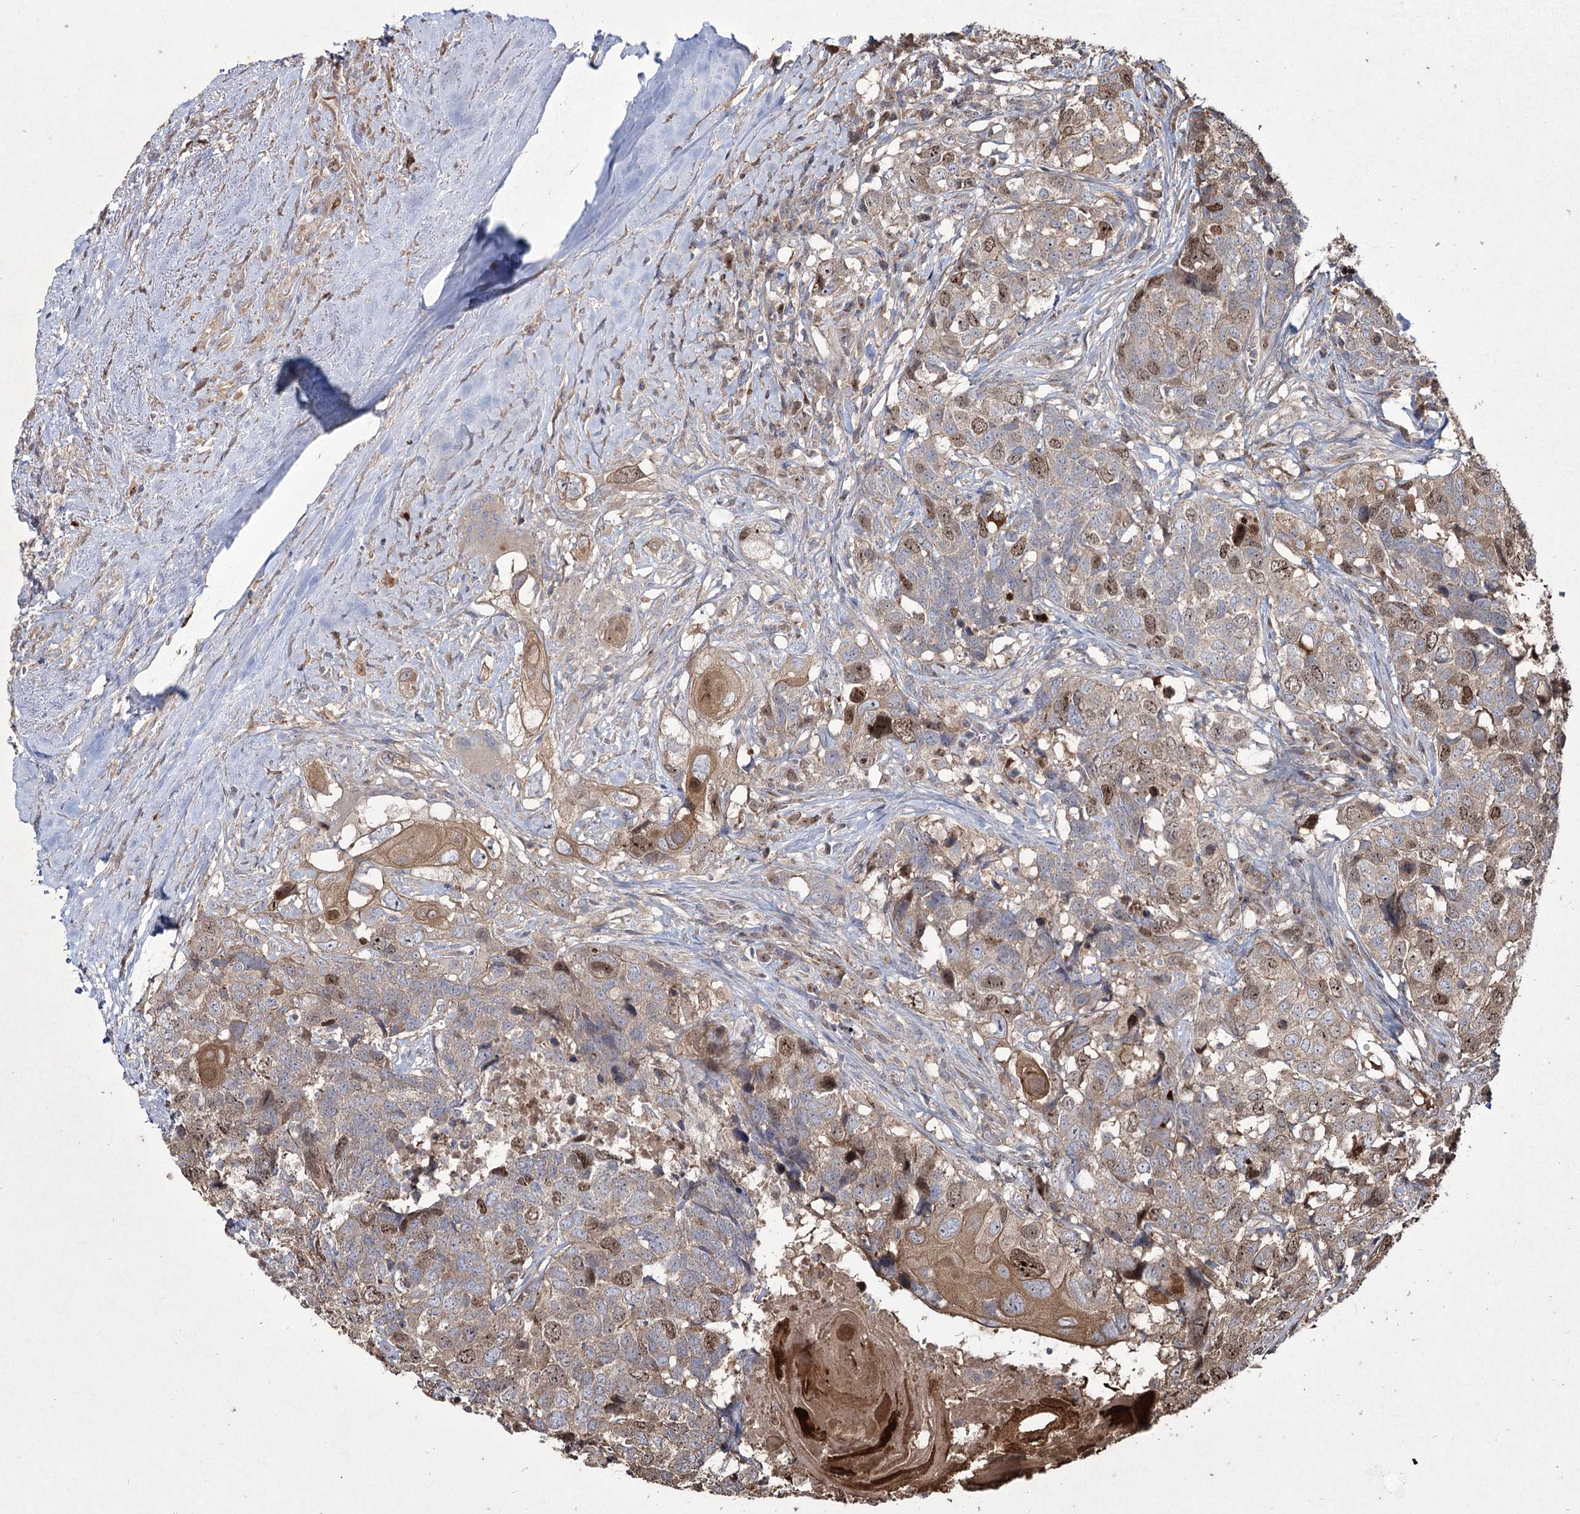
{"staining": {"intensity": "moderate", "quantity": "<25%", "location": "nuclear"}, "tissue": "head and neck cancer", "cell_type": "Tumor cells", "image_type": "cancer", "snomed": [{"axis": "morphology", "description": "Squamous cell carcinoma, NOS"}, {"axis": "topography", "description": "Head-Neck"}], "caption": "Human squamous cell carcinoma (head and neck) stained with a protein marker shows moderate staining in tumor cells.", "gene": "PRC1", "patient": {"sex": "male", "age": 66}}